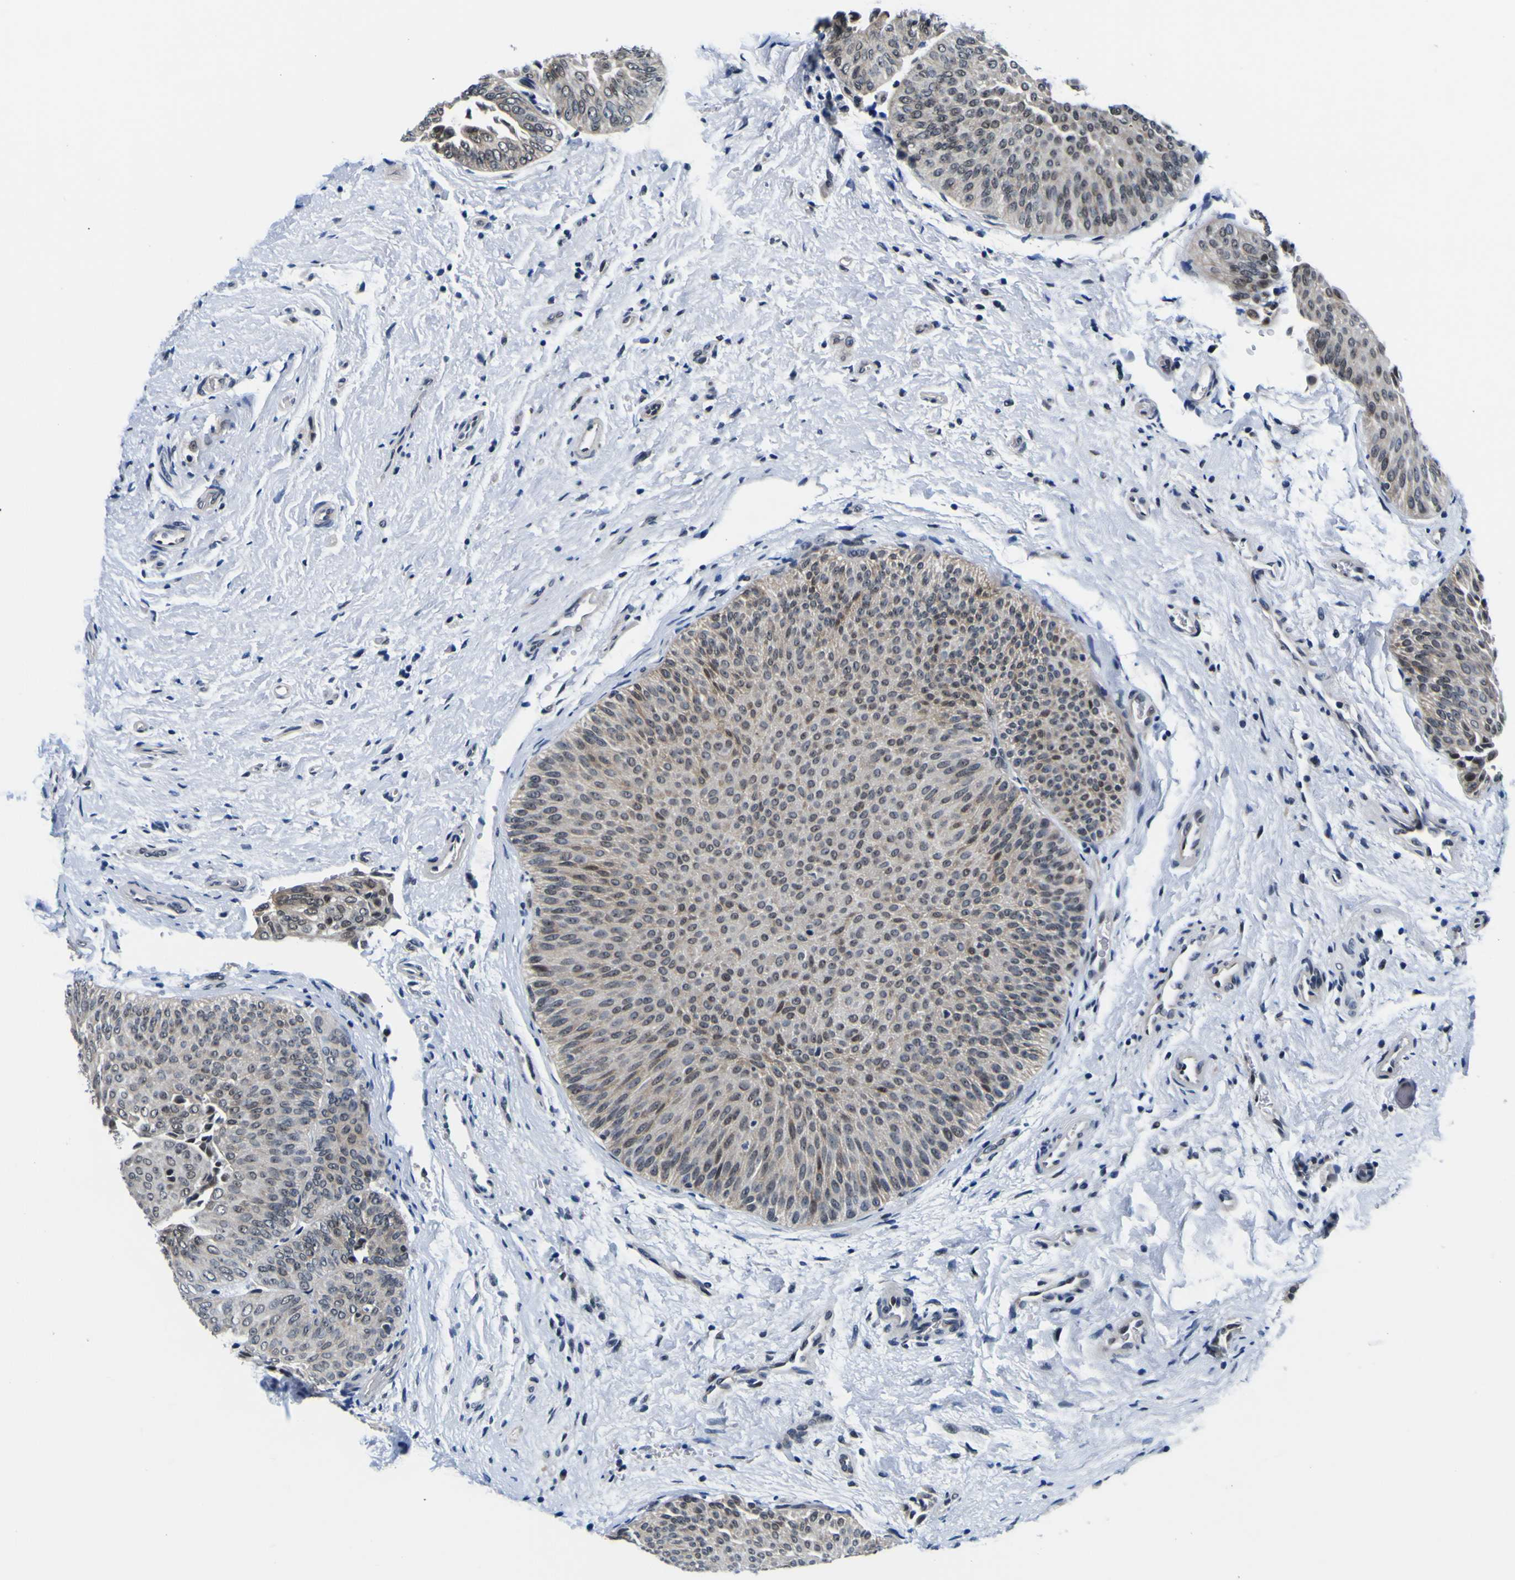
{"staining": {"intensity": "moderate", "quantity": "<25%", "location": "nuclear"}, "tissue": "urothelial cancer", "cell_type": "Tumor cells", "image_type": "cancer", "snomed": [{"axis": "morphology", "description": "Urothelial carcinoma, Low grade"}, {"axis": "topography", "description": "Urinary bladder"}], "caption": "Moderate nuclear positivity is present in approximately <25% of tumor cells in urothelial carcinoma (low-grade).", "gene": "CUL4B", "patient": {"sex": "female", "age": 60}}